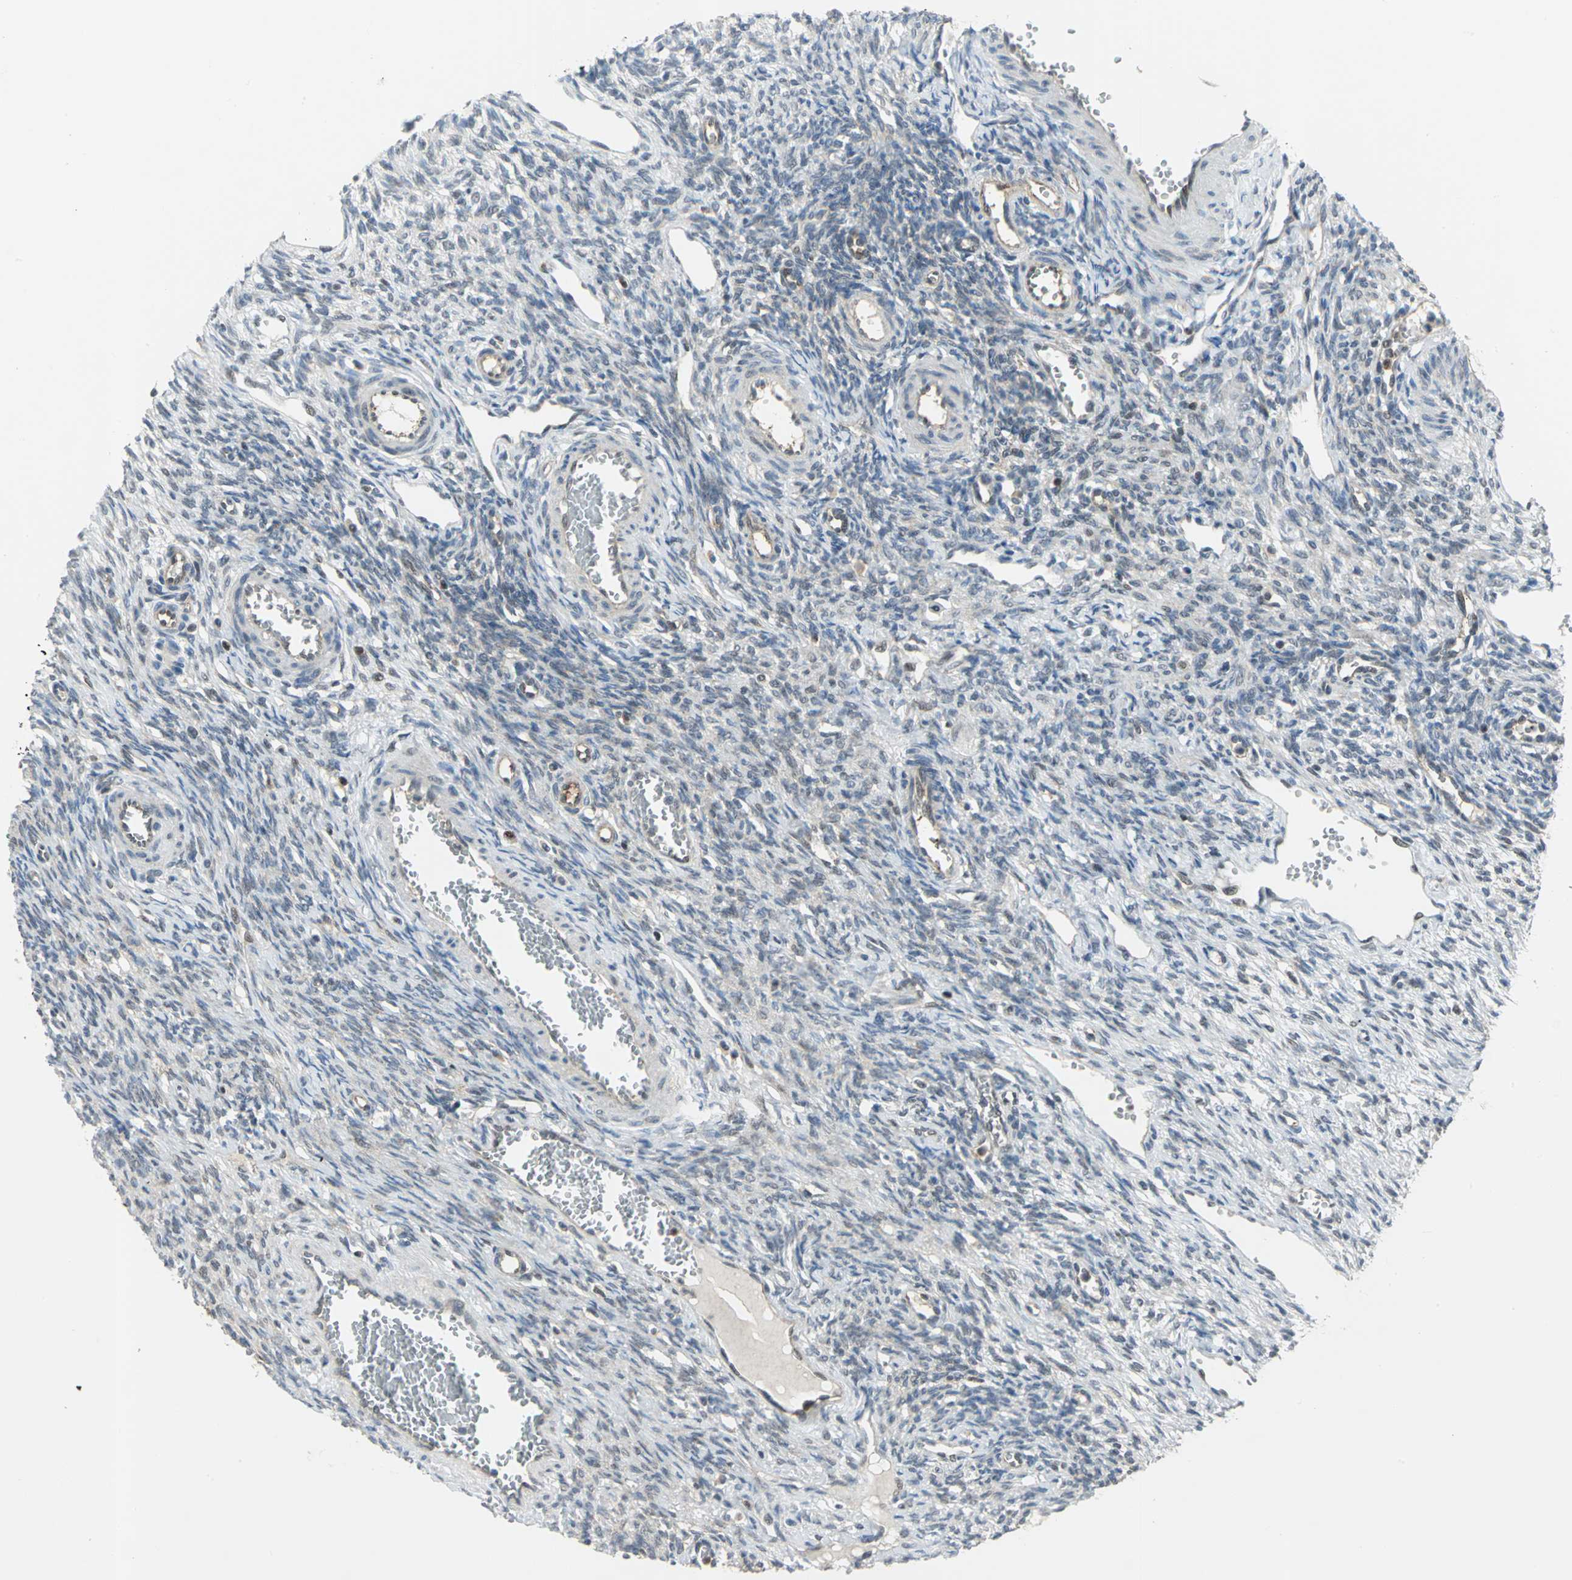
{"staining": {"intensity": "weak", "quantity": "<25%", "location": "nuclear"}, "tissue": "ovary", "cell_type": "Ovarian stroma cells", "image_type": "normal", "snomed": [{"axis": "morphology", "description": "Normal tissue, NOS"}, {"axis": "topography", "description": "Ovary"}], "caption": "A histopathology image of ovary stained for a protein shows no brown staining in ovarian stroma cells.", "gene": "PSMA4", "patient": {"sex": "female", "age": 33}}